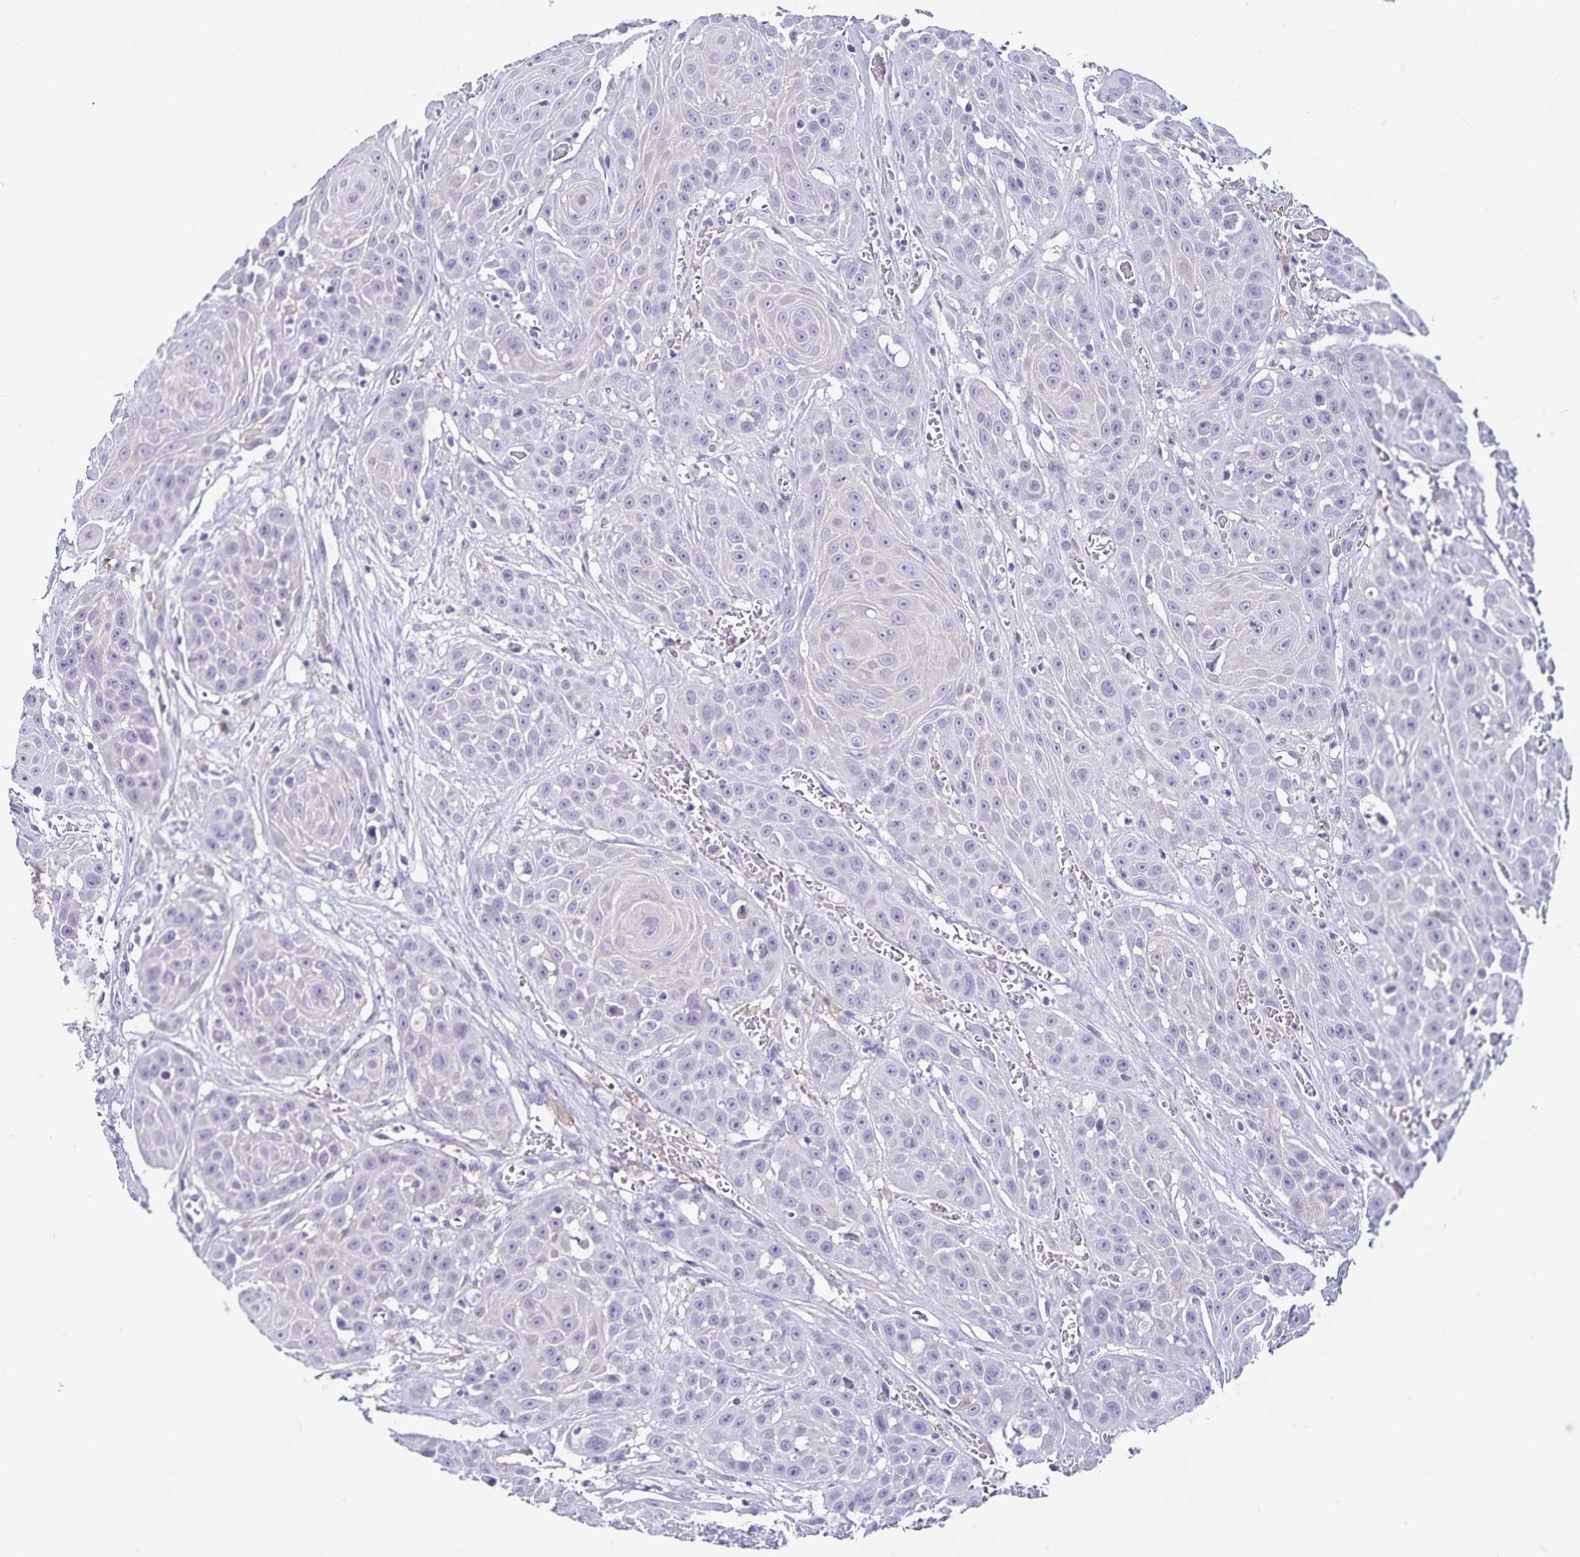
{"staining": {"intensity": "negative", "quantity": "none", "location": "none"}, "tissue": "head and neck cancer", "cell_type": "Tumor cells", "image_type": "cancer", "snomed": [{"axis": "morphology", "description": "Squamous cell carcinoma, NOS"}, {"axis": "topography", "description": "Oral tissue"}, {"axis": "topography", "description": "Head-Neck"}], "caption": "Micrograph shows no significant protein positivity in tumor cells of head and neck squamous cell carcinoma.", "gene": "PLAC1", "patient": {"sex": "male", "age": 81}}